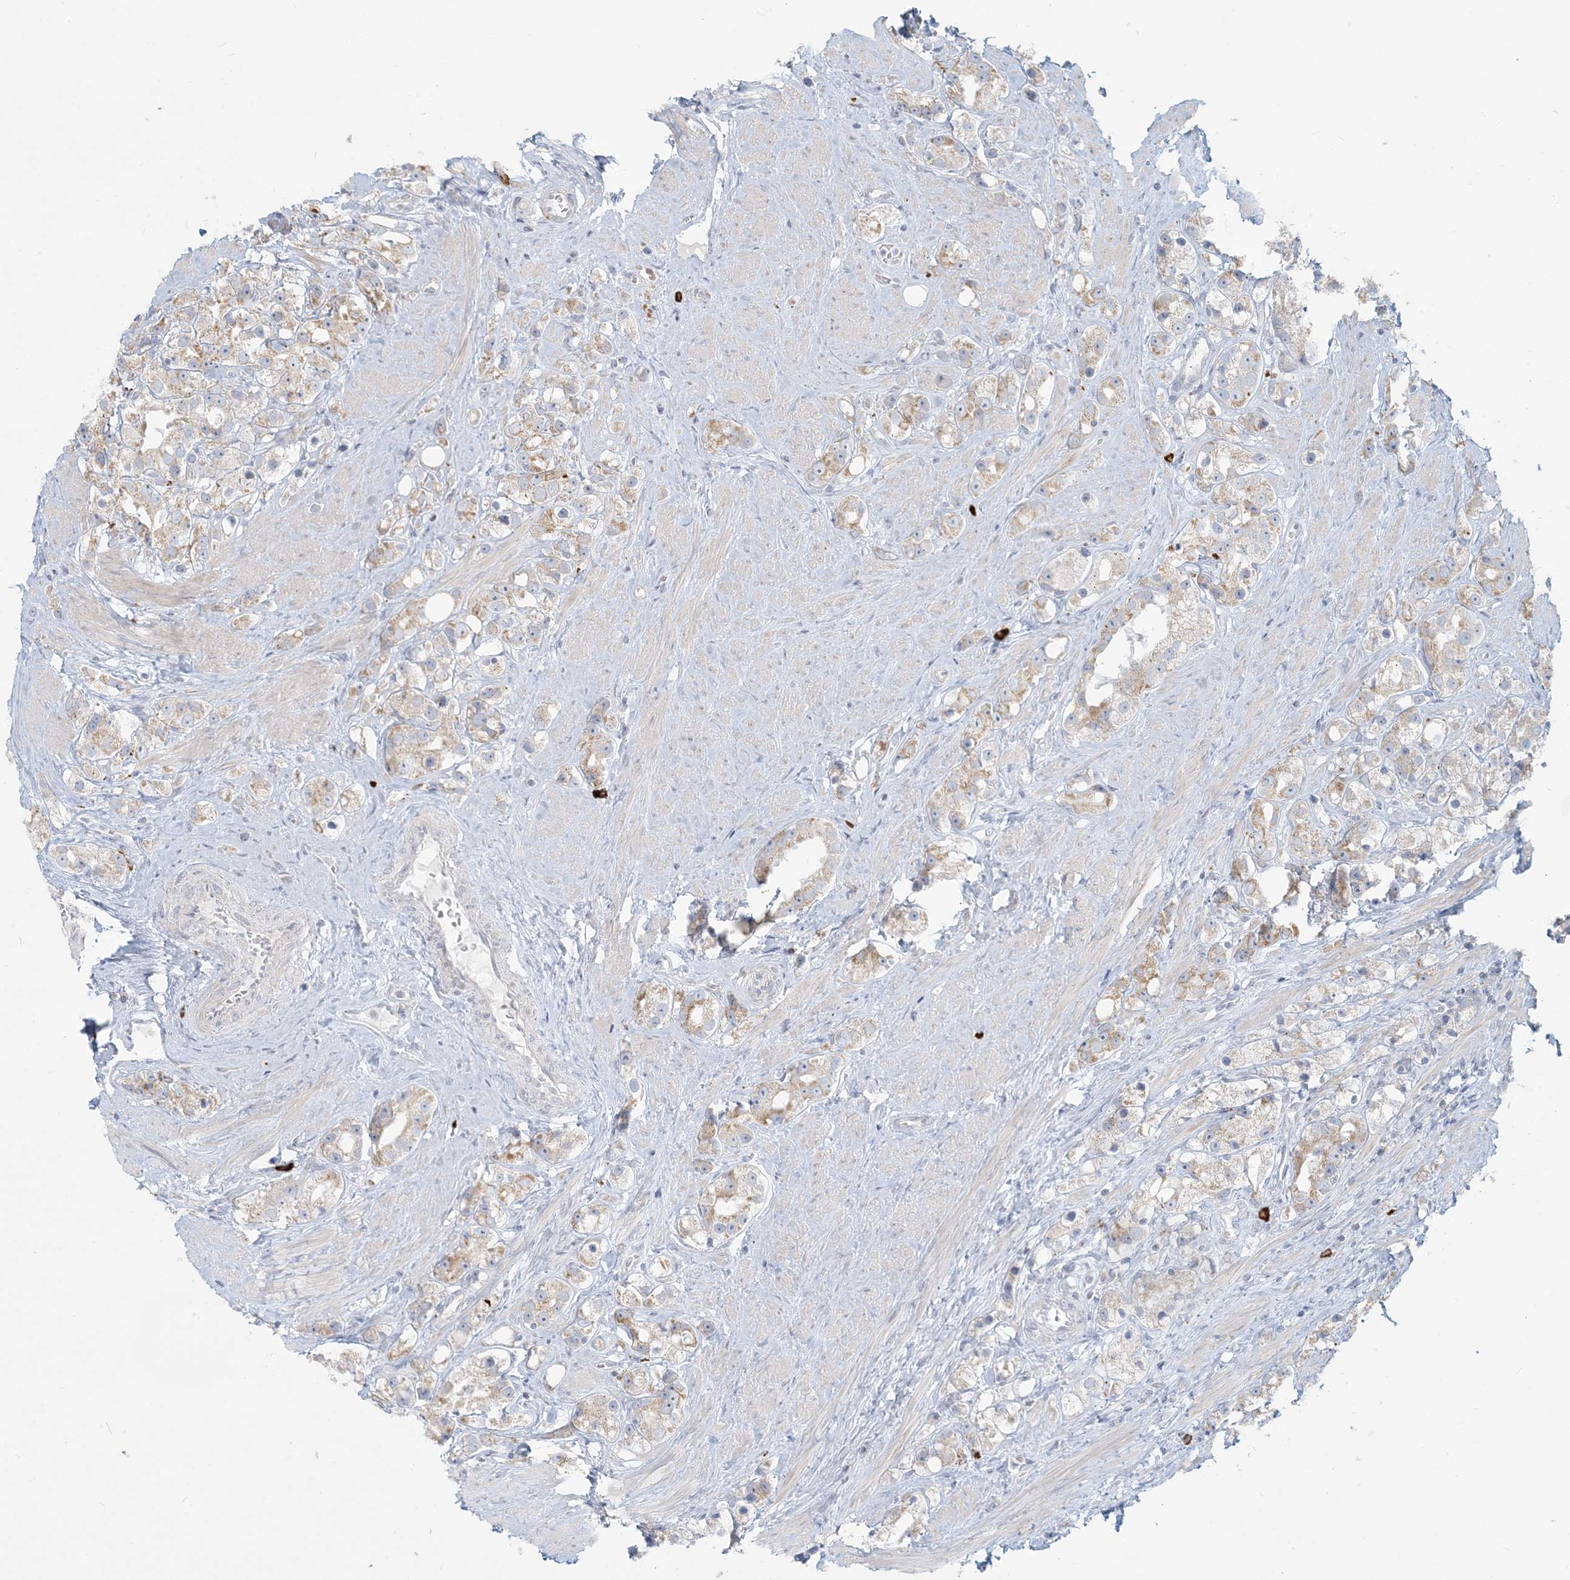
{"staining": {"intensity": "weak", "quantity": "<25%", "location": "cytoplasmic/membranous"}, "tissue": "prostate cancer", "cell_type": "Tumor cells", "image_type": "cancer", "snomed": [{"axis": "morphology", "description": "Adenocarcinoma, NOS"}, {"axis": "topography", "description": "Prostate"}], "caption": "IHC histopathology image of neoplastic tissue: prostate cancer stained with DAB (3,3'-diaminobenzidine) demonstrates no significant protein staining in tumor cells.", "gene": "MCAT", "patient": {"sex": "male", "age": 79}}